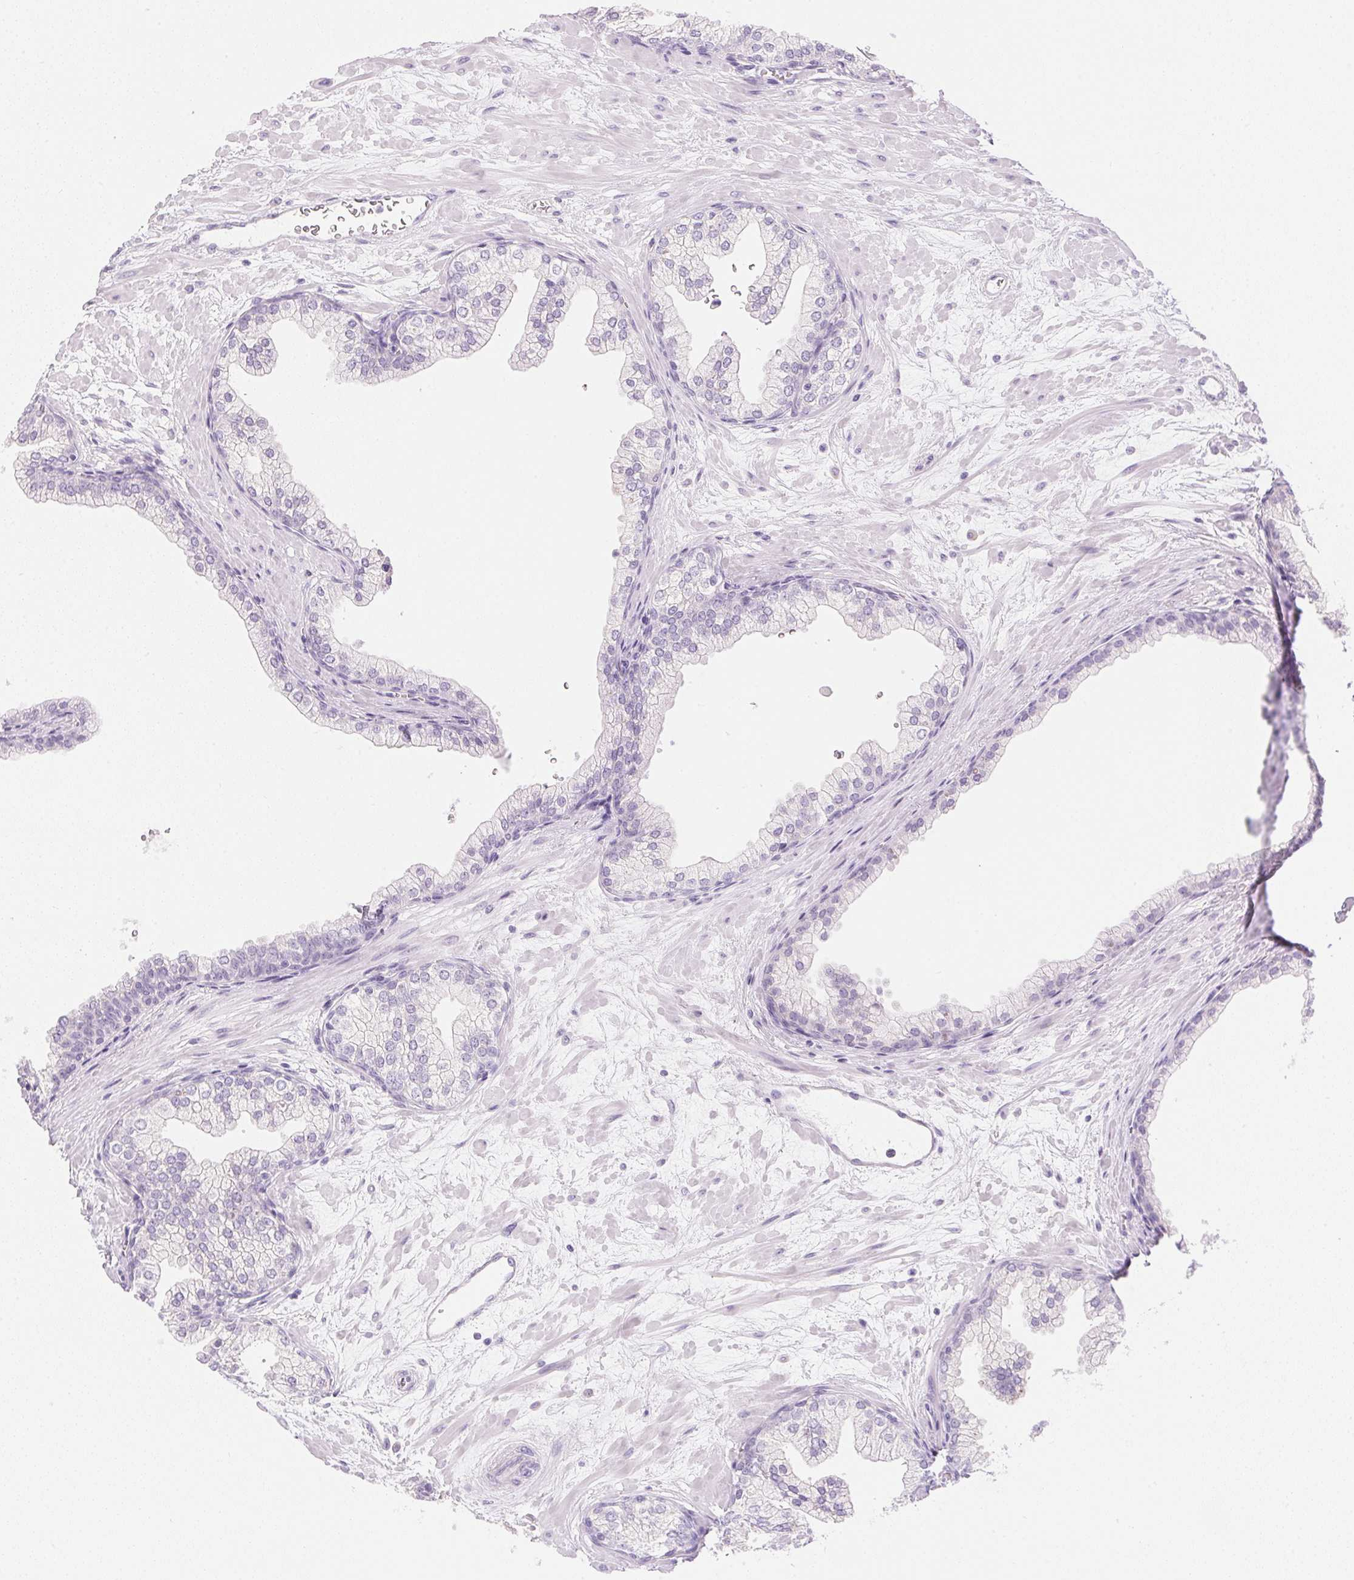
{"staining": {"intensity": "negative", "quantity": "none", "location": "none"}, "tissue": "prostate", "cell_type": "Glandular cells", "image_type": "normal", "snomed": [{"axis": "morphology", "description": "Normal tissue, NOS"}, {"axis": "topography", "description": "Prostate"}, {"axis": "topography", "description": "Peripheral nerve tissue"}], "caption": "DAB (3,3'-diaminobenzidine) immunohistochemical staining of unremarkable prostate shows no significant positivity in glandular cells. (DAB IHC, high magnification).", "gene": "ATP6V1G3", "patient": {"sex": "male", "age": 61}}